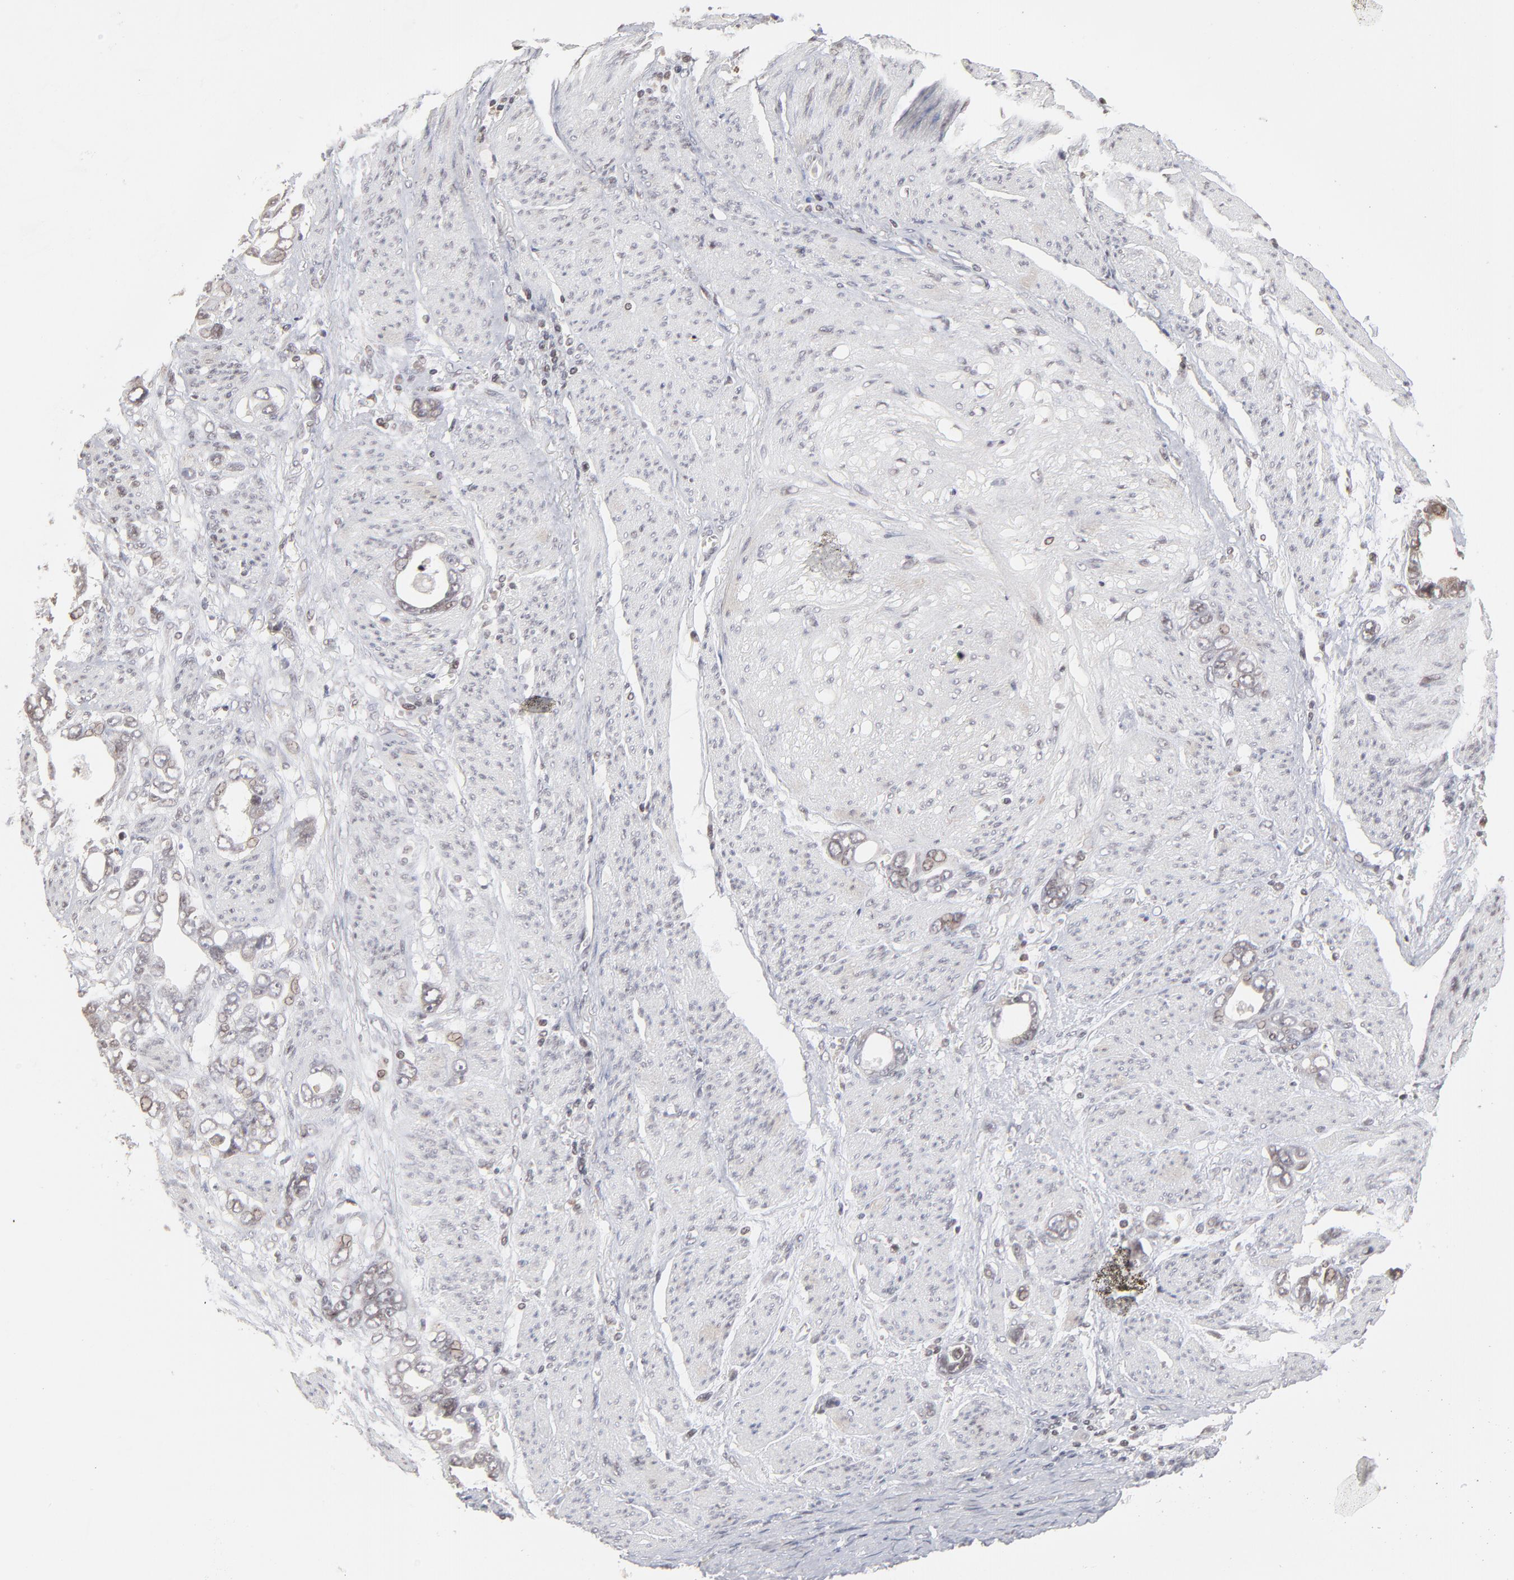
{"staining": {"intensity": "weak", "quantity": "<25%", "location": "cytoplasmic/membranous"}, "tissue": "stomach cancer", "cell_type": "Tumor cells", "image_type": "cancer", "snomed": [{"axis": "morphology", "description": "Adenocarcinoma, NOS"}, {"axis": "topography", "description": "Stomach"}], "caption": "Adenocarcinoma (stomach) was stained to show a protein in brown. There is no significant expression in tumor cells.", "gene": "ARIH1", "patient": {"sex": "male", "age": 78}}